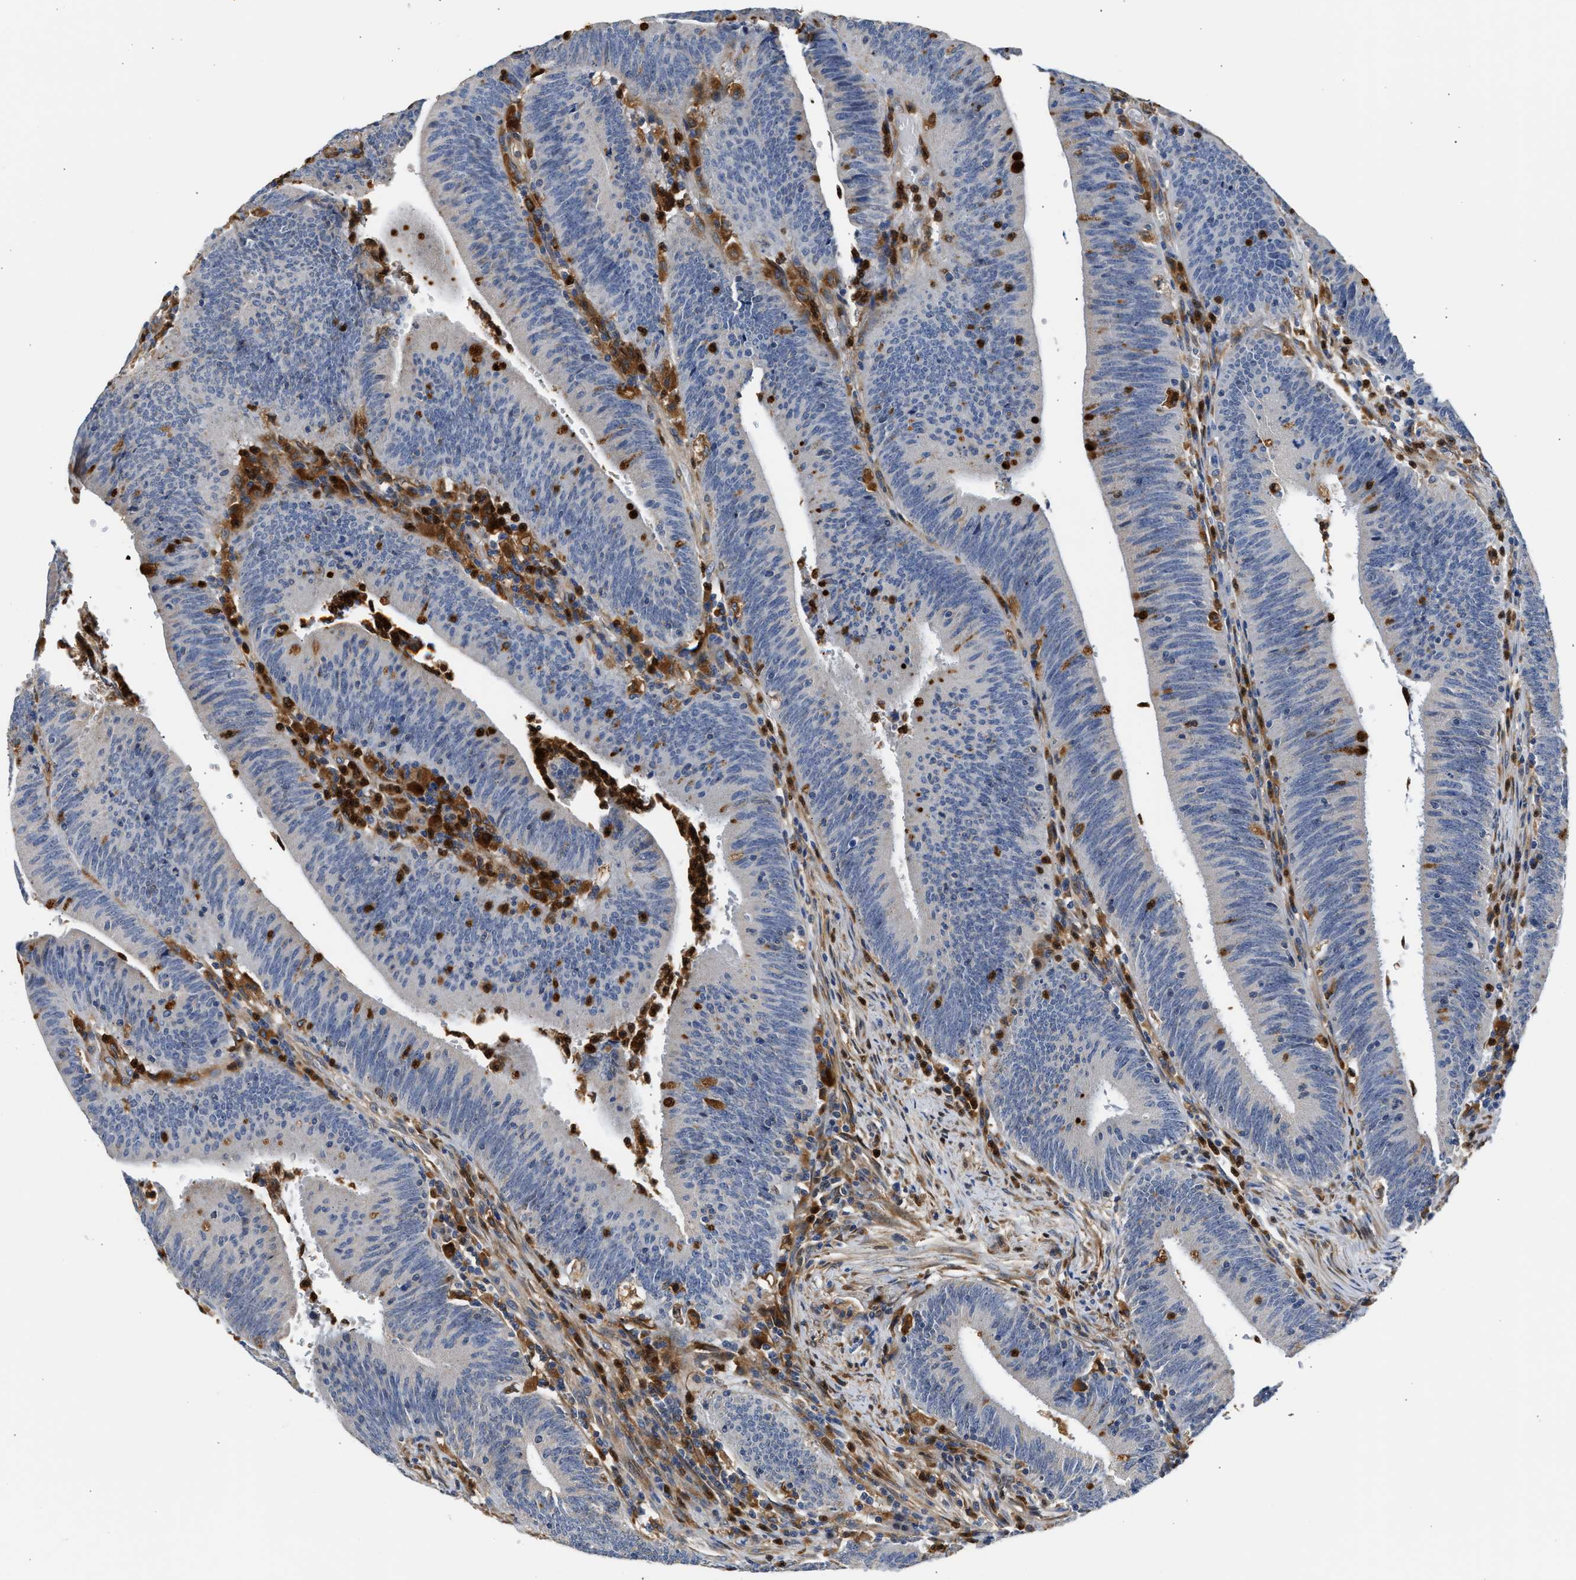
{"staining": {"intensity": "negative", "quantity": "none", "location": "none"}, "tissue": "colorectal cancer", "cell_type": "Tumor cells", "image_type": "cancer", "snomed": [{"axis": "morphology", "description": "Normal tissue, NOS"}, {"axis": "morphology", "description": "Adenocarcinoma, NOS"}, {"axis": "topography", "description": "Rectum"}], "caption": "A high-resolution micrograph shows immunohistochemistry (IHC) staining of adenocarcinoma (colorectal), which demonstrates no significant positivity in tumor cells. Nuclei are stained in blue.", "gene": "RAB31", "patient": {"sex": "female", "age": 66}}